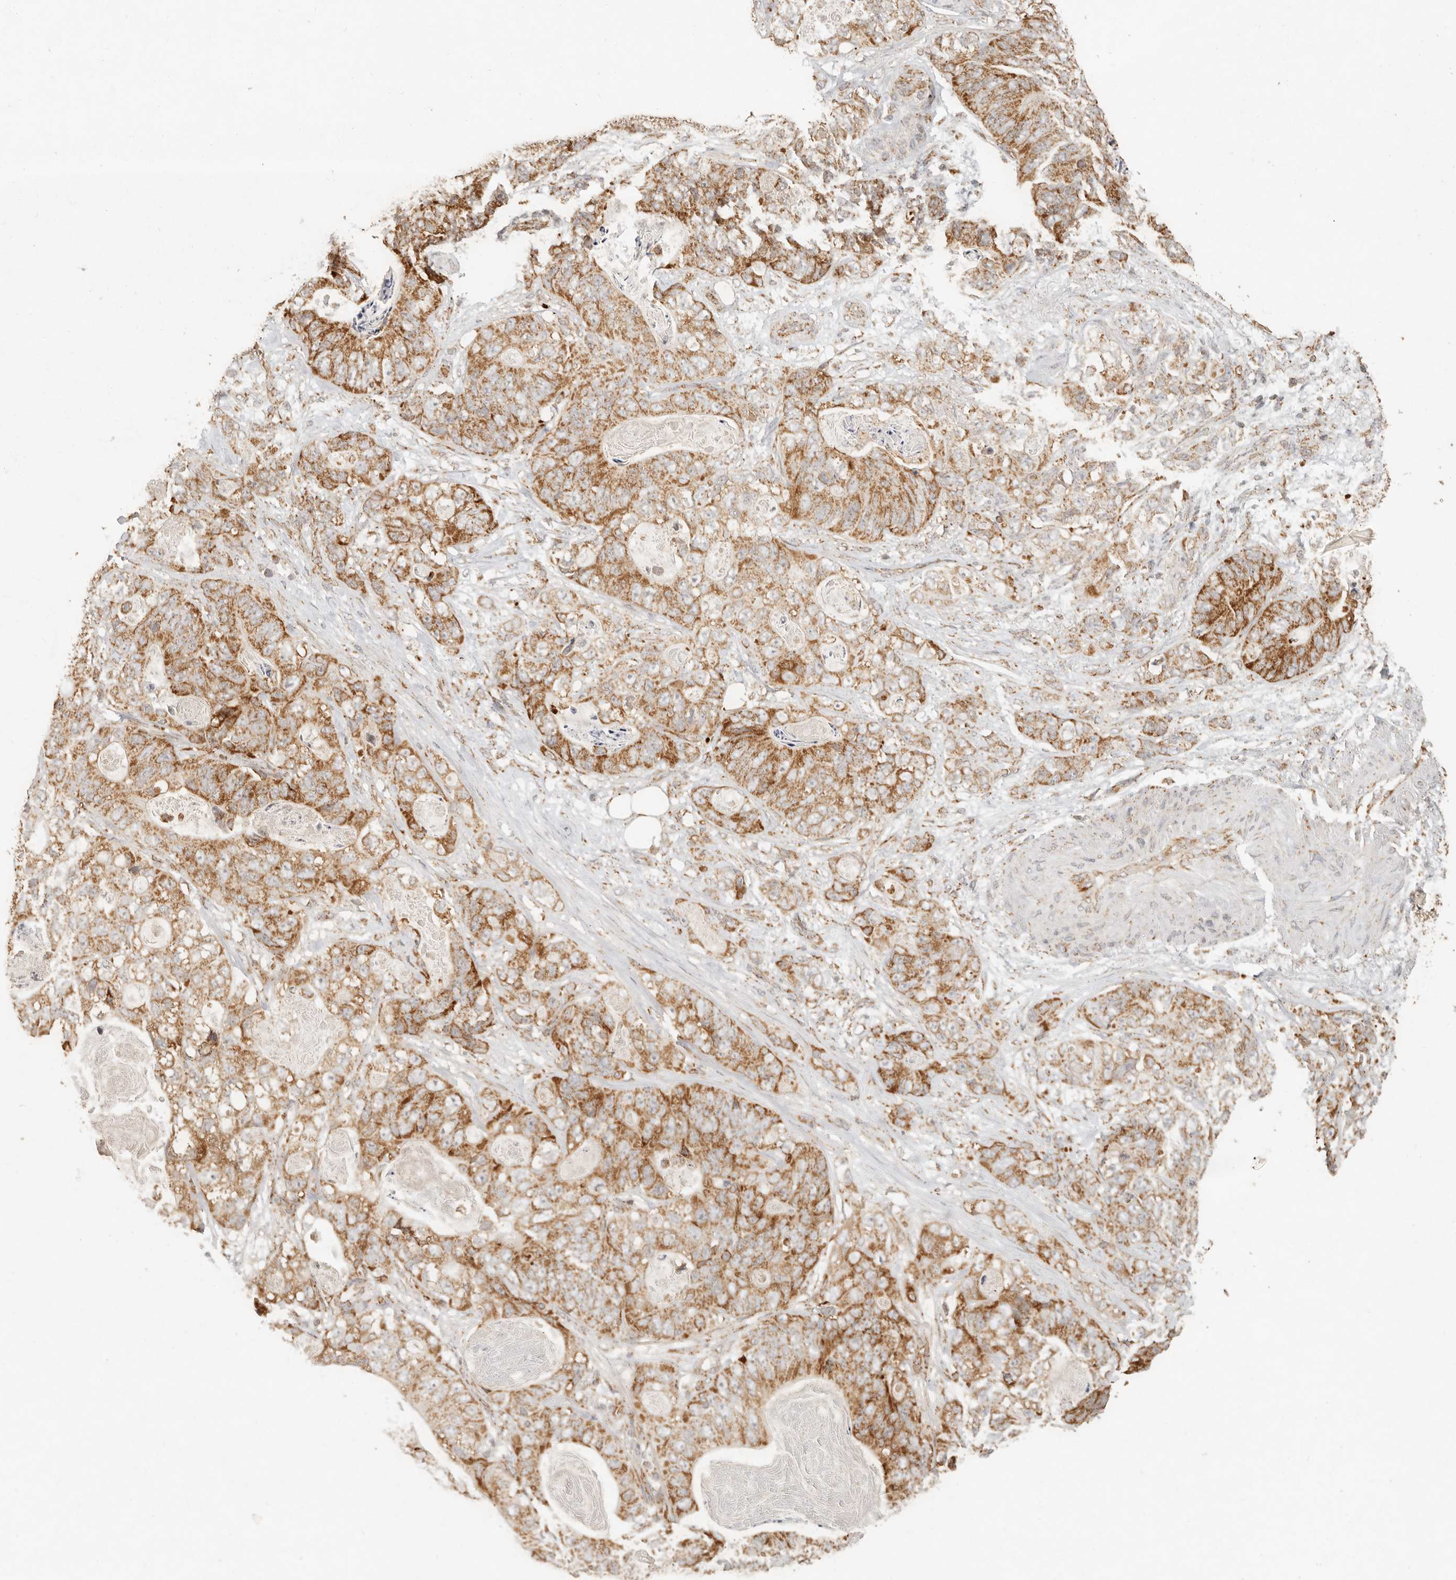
{"staining": {"intensity": "strong", "quantity": ">75%", "location": "cytoplasmic/membranous"}, "tissue": "stomach cancer", "cell_type": "Tumor cells", "image_type": "cancer", "snomed": [{"axis": "morphology", "description": "Normal tissue, NOS"}, {"axis": "morphology", "description": "Adenocarcinoma, NOS"}, {"axis": "topography", "description": "Stomach"}], "caption": "IHC staining of stomach cancer, which exhibits high levels of strong cytoplasmic/membranous staining in approximately >75% of tumor cells indicating strong cytoplasmic/membranous protein positivity. The staining was performed using DAB (3,3'-diaminobenzidine) (brown) for protein detection and nuclei were counterstained in hematoxylin (blue).", "gene": "MRPL55", "patient": {"sex": "female", "age": 89}}